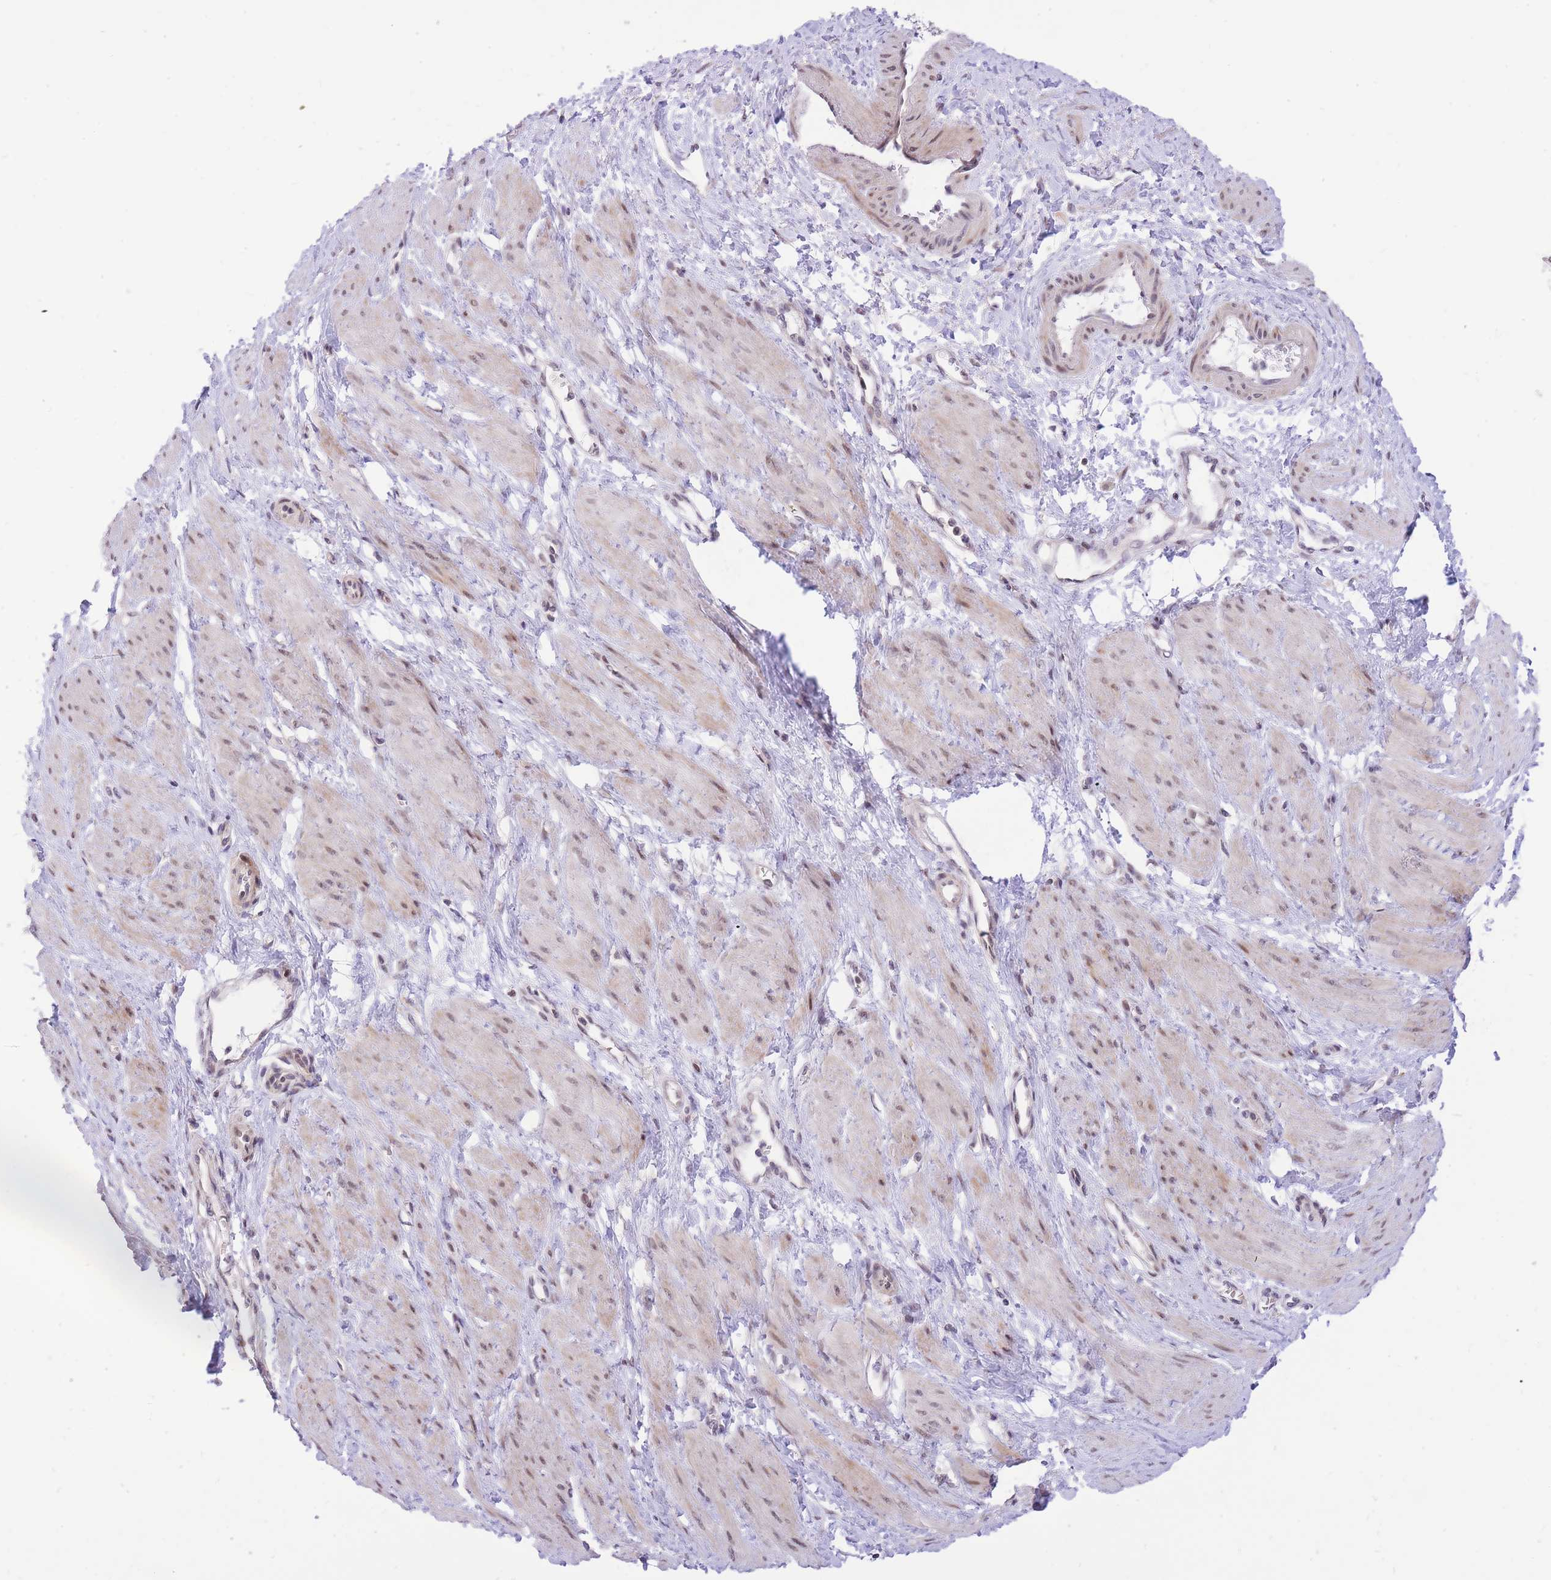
{"staining": {"intensity": "weak", "quantity": "25%-75%", "location": "cytoplasmic/membranous,nuclear"}, "tissue": "smooth muscle", "cell_type": "Smooth muscle cells", "image_type": "normal", "snomed": [{"axis": "morphology", "description": "Normal tissue, NOS"}, {"axis": "topography", "description": "Smooth muscle"}, {"axis": "topography", "description": "Uterus"}], "caption": "Protein expression by IHC exhibits weak cytoplasmic/membranous,nuclear expression in about 25%-75% of smooth muscle cells in unremarkable smooth muscle. Nuclei are stained in blue.", "gene": "MINDY2", "patient": {"sex": "female", "age": 39}}